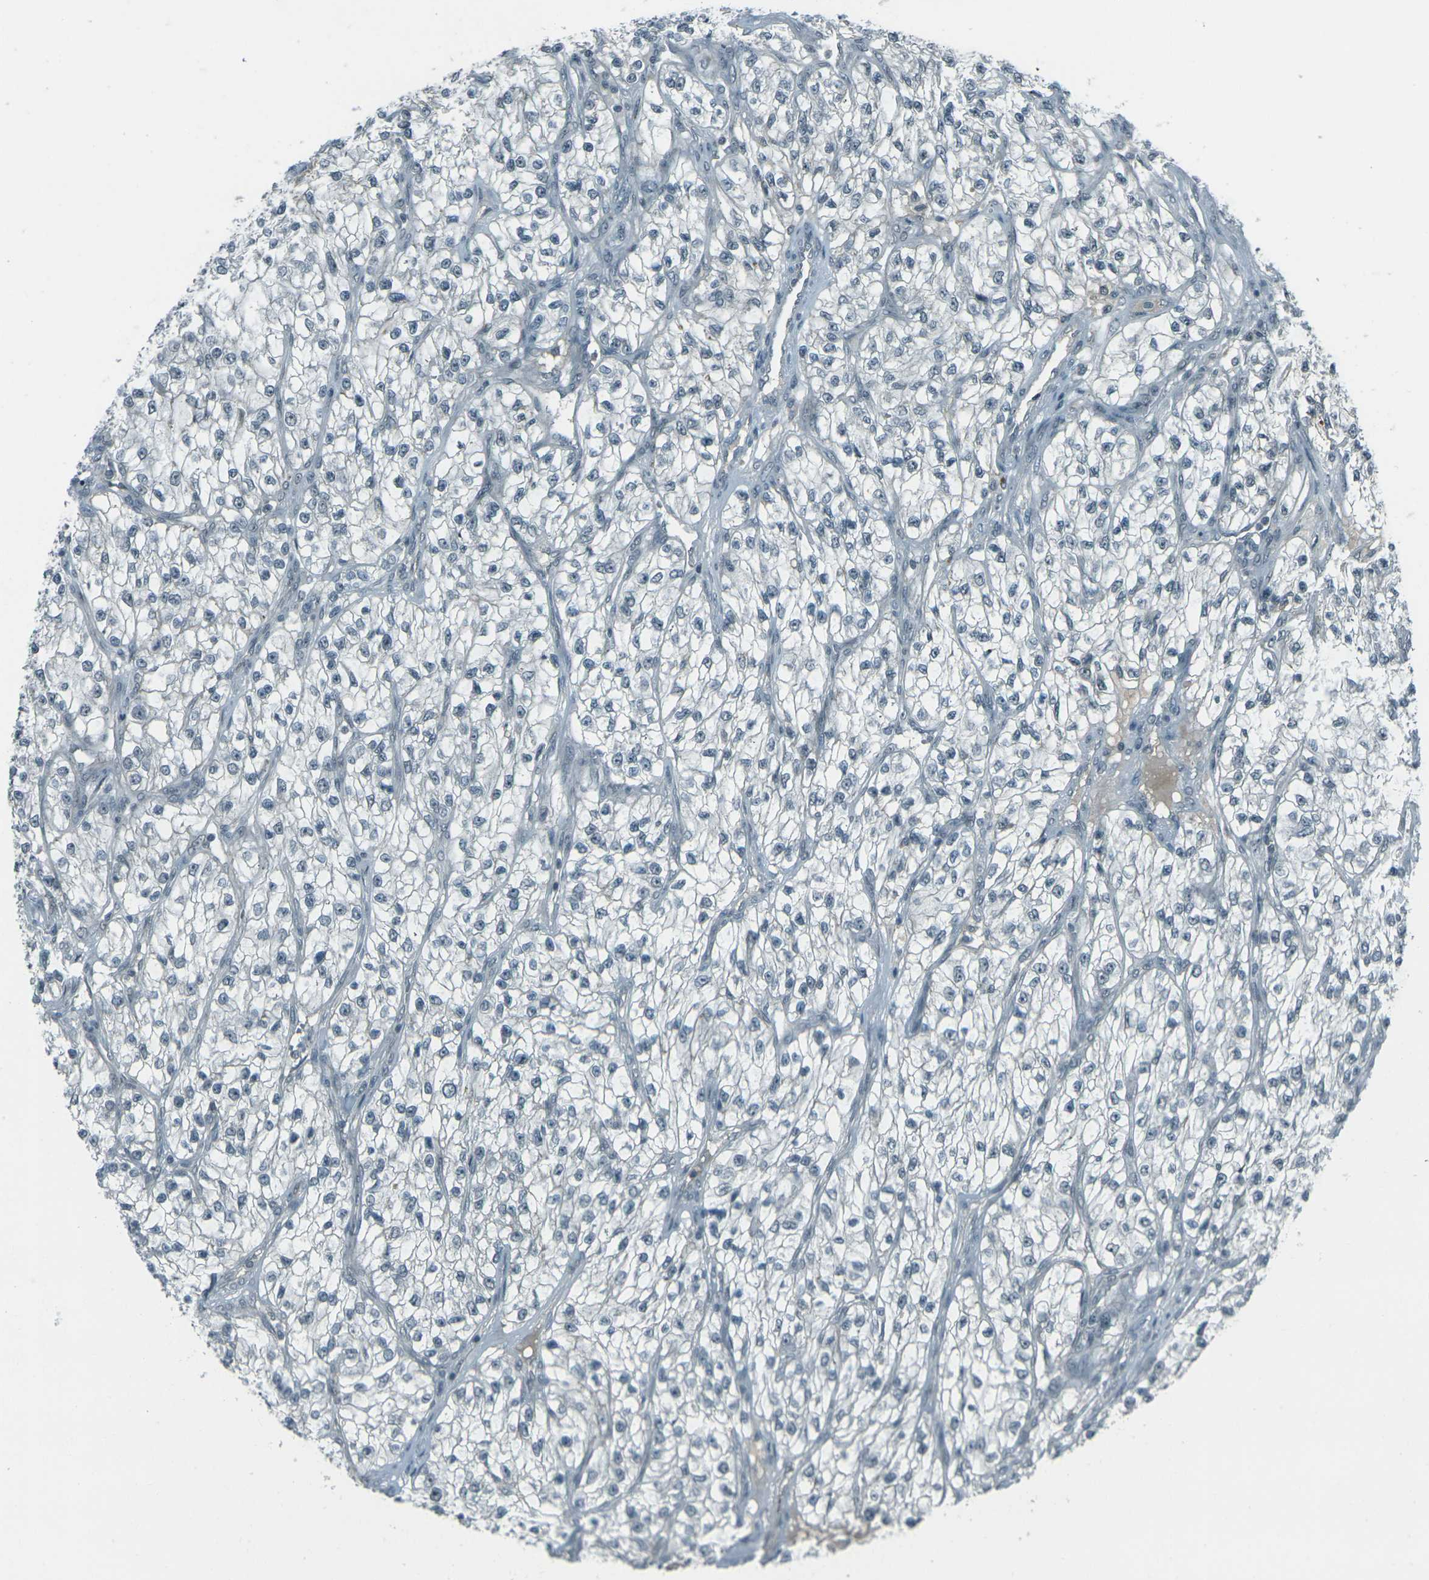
{"staining": {"intensity": "negative", "quantity": "none", "location": "none"}, "tissue": "renal cancer", "cell_type": "Tumor cells", "image_type": "cancer", "snomed": [{"axis": "morphology", "description": "Adenocarcinoma, NOS"}, {"axis": "topography", "description": "Kidney"}], "caption": "Tumor cells are negative for protein expression in human renal cancer (adenocarcinoma).", "gene": "GPR19", "patient": {"sex": "female", "age": 57}}